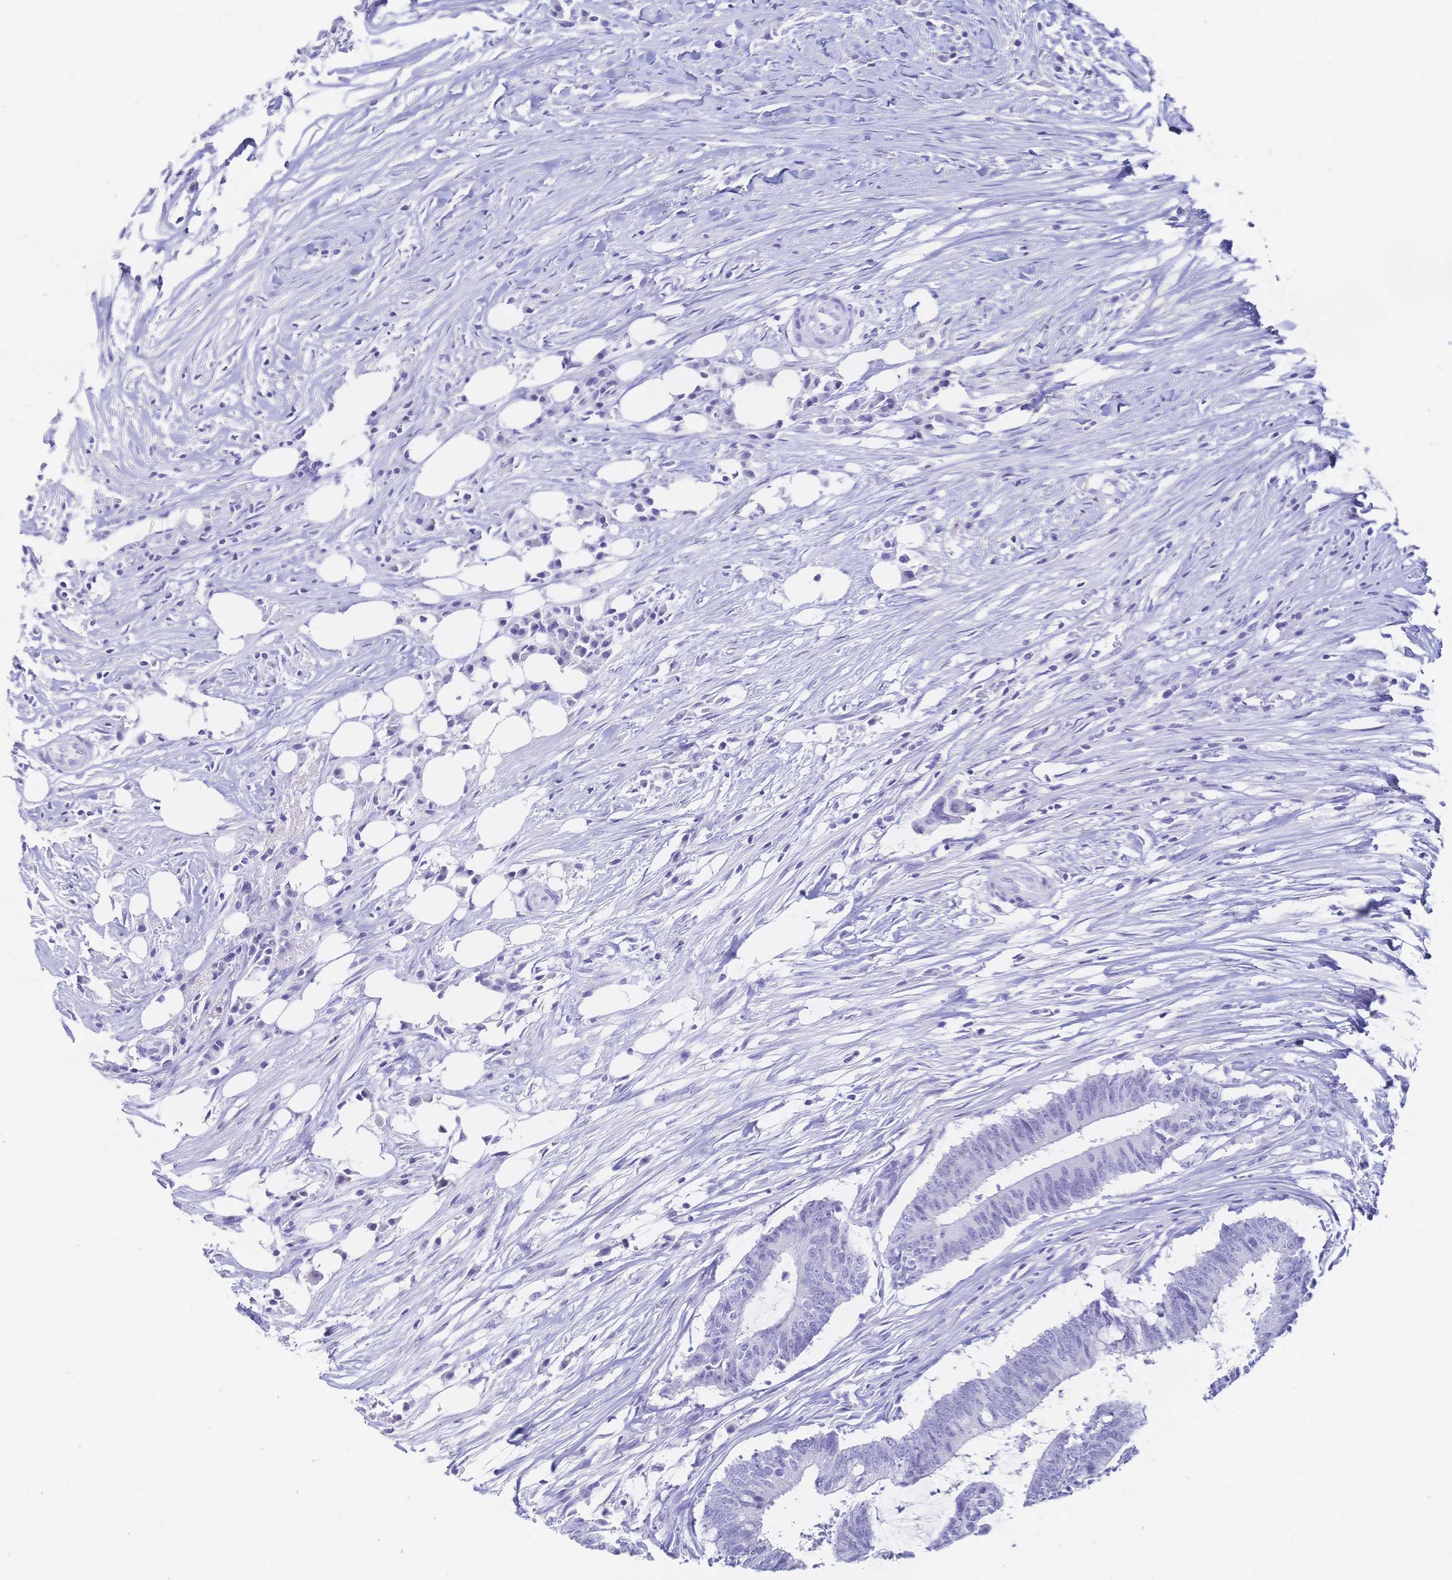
{"staining": {"intensity": "negative", "quantity": "none", "location": "none"}, "tissue": "colorectal cancer", "cell_type": "Tumor cells", "image_type": "cancer", "snomed": [{"axis": "morphology", "description": "Adenocarcinoma, NOS"}, {"axis": "topography", "description": "Colon"}], "caption": "Immunohistochemistry (IHC) histopathology image of human adenocarcinoma (colorectal) stained for a protein (brown), which demonstrates no expression in tumor cells.", "gene": "MEP1B", "patient": {"sex": "female", "age": 43}}